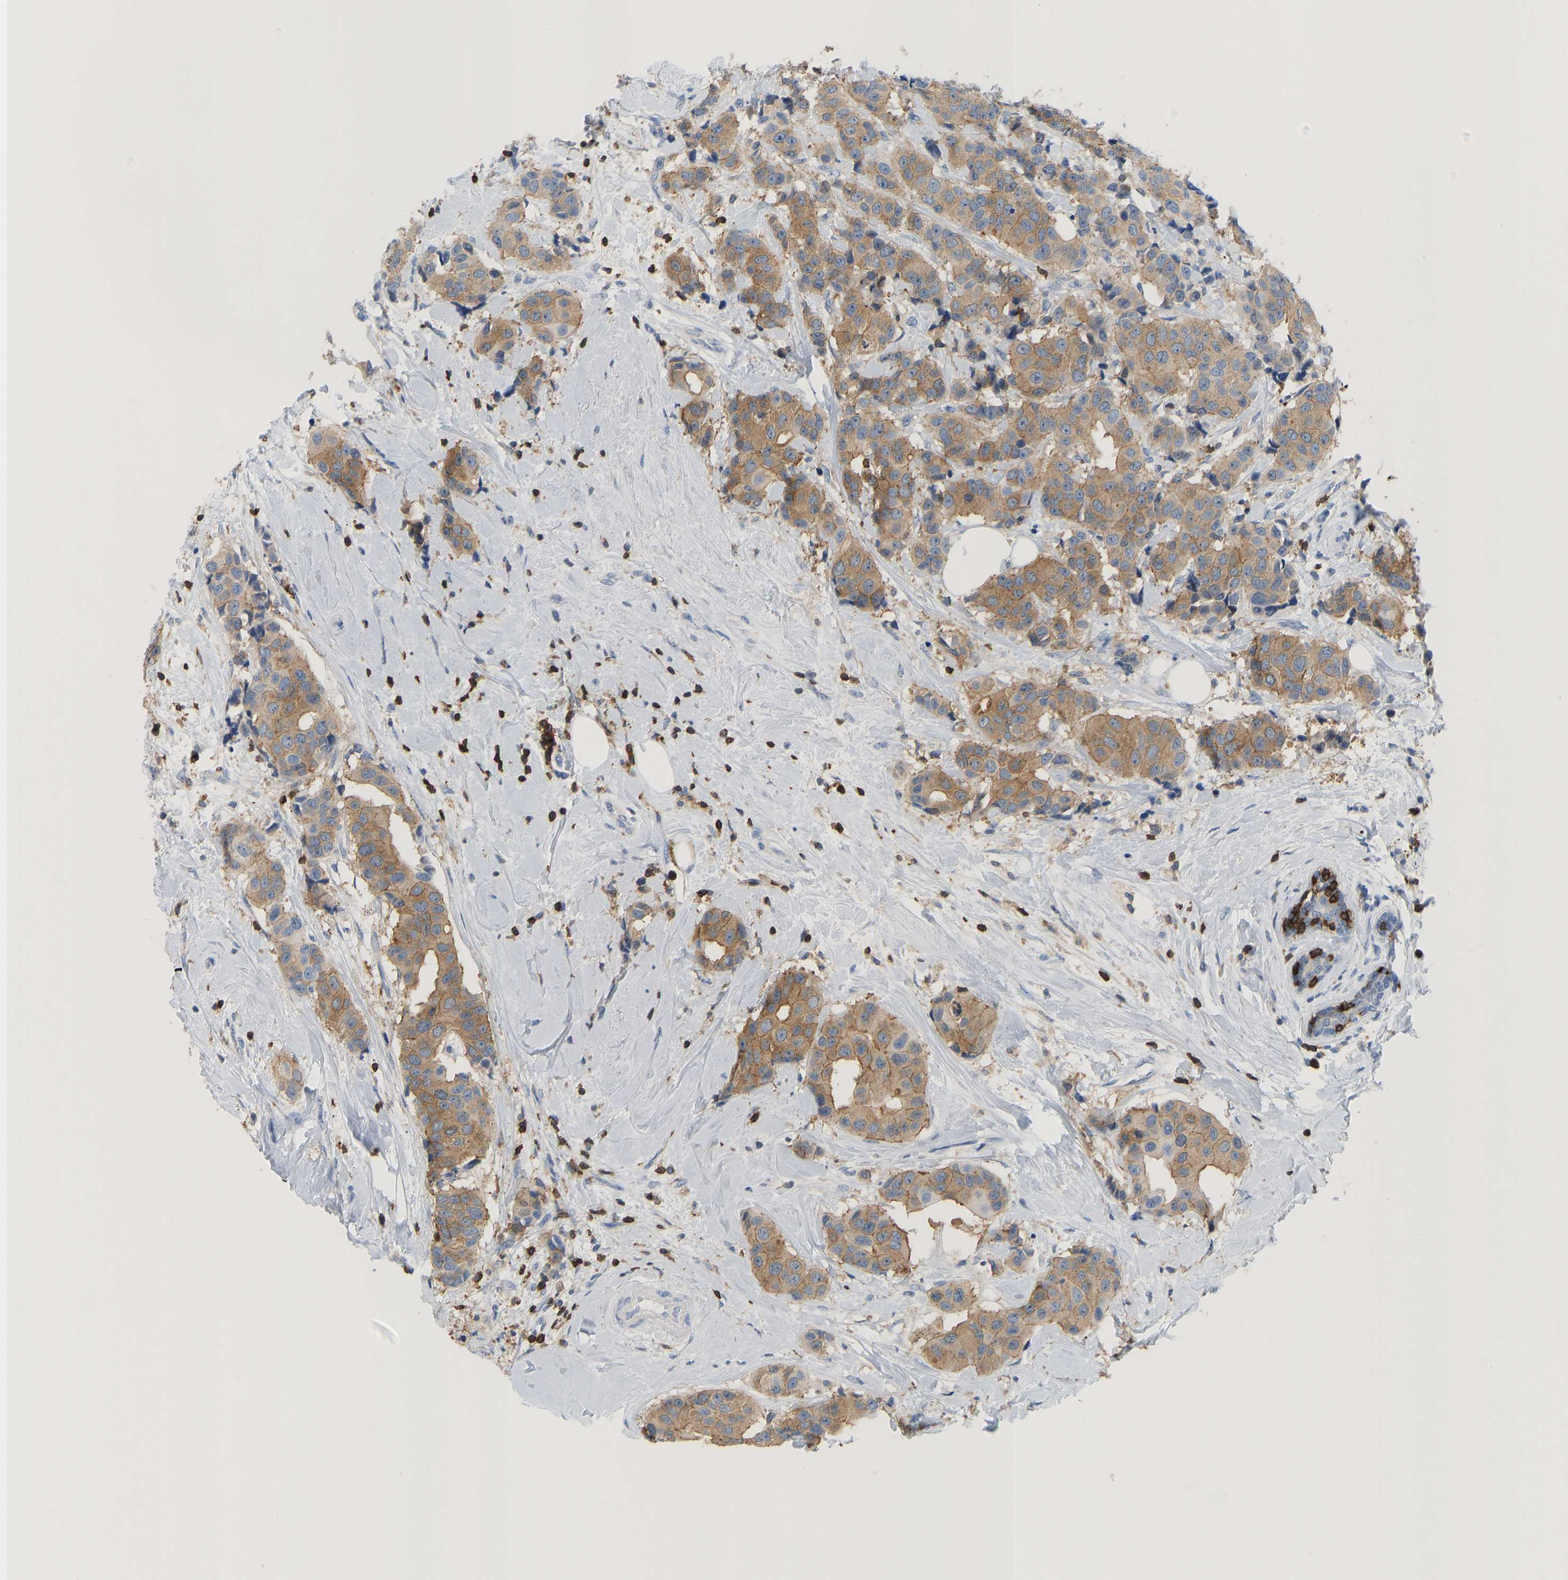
{"staining": {"intensity": "moderate", "quantity": ">75%", "location": "cytoplasmic/membranous"}, "tissue": "breast cancer", "cell_type": "Tumor cells", "image_type": "cancer", "snomed": [{"axis": "morphology", "description": "Normal tissue, NOS"}, {"axis": "morphology", "description": "Duct carcinoma"}, {"axis": "topography", "description": "Breast"}], "caption": "Human breast infiltrating ductal carcinoma stained with a protein marker demonstrates moderate staining in tumor cells.", "gene": "EVL", "patient": {"sex": "female", "age": 39}}